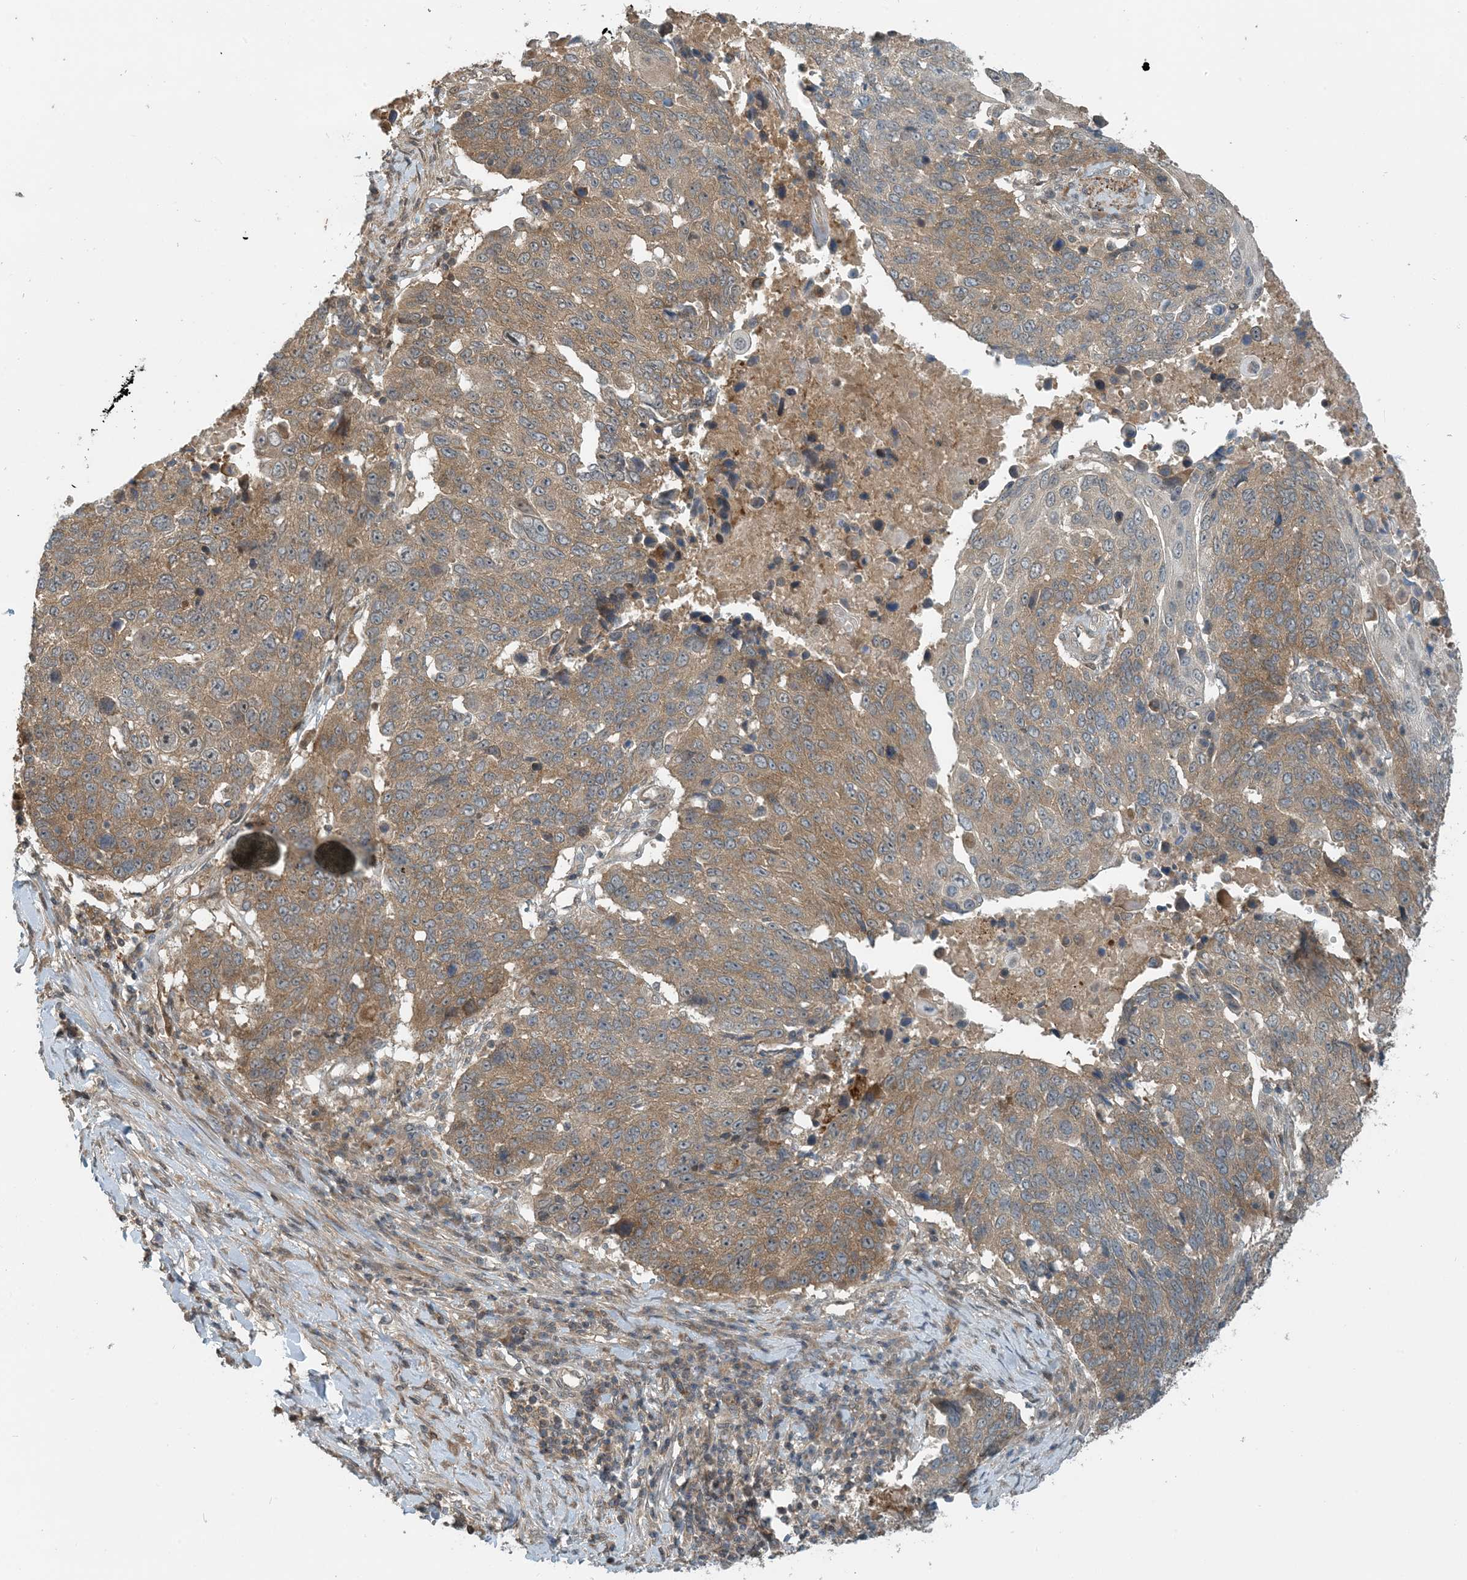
{"staining": {"intensity": "moderate", "quantity": "25%-75%", "location": "cytoplasmic/membranous"}, "tissue": "lung cancer", "cell_type": "Tumor cells", "image_type": "cancer", "snomed": [{"axis": "morphology", "description": "Squamous cell carcinoma, NOS"}, {"axis": "topography", "description": "Lung"}], "caption": "Immunohistochemistry (DAB (3,3'-diaminobenzidine)) staining of human lung squamous cell carcinoma exhibits moderate cytoplasmic/membranous protein positivity in about 25%-75% of tumor cells.", "gene": "ZBTB3", "patient": {"sex": "male", "age": 66}}